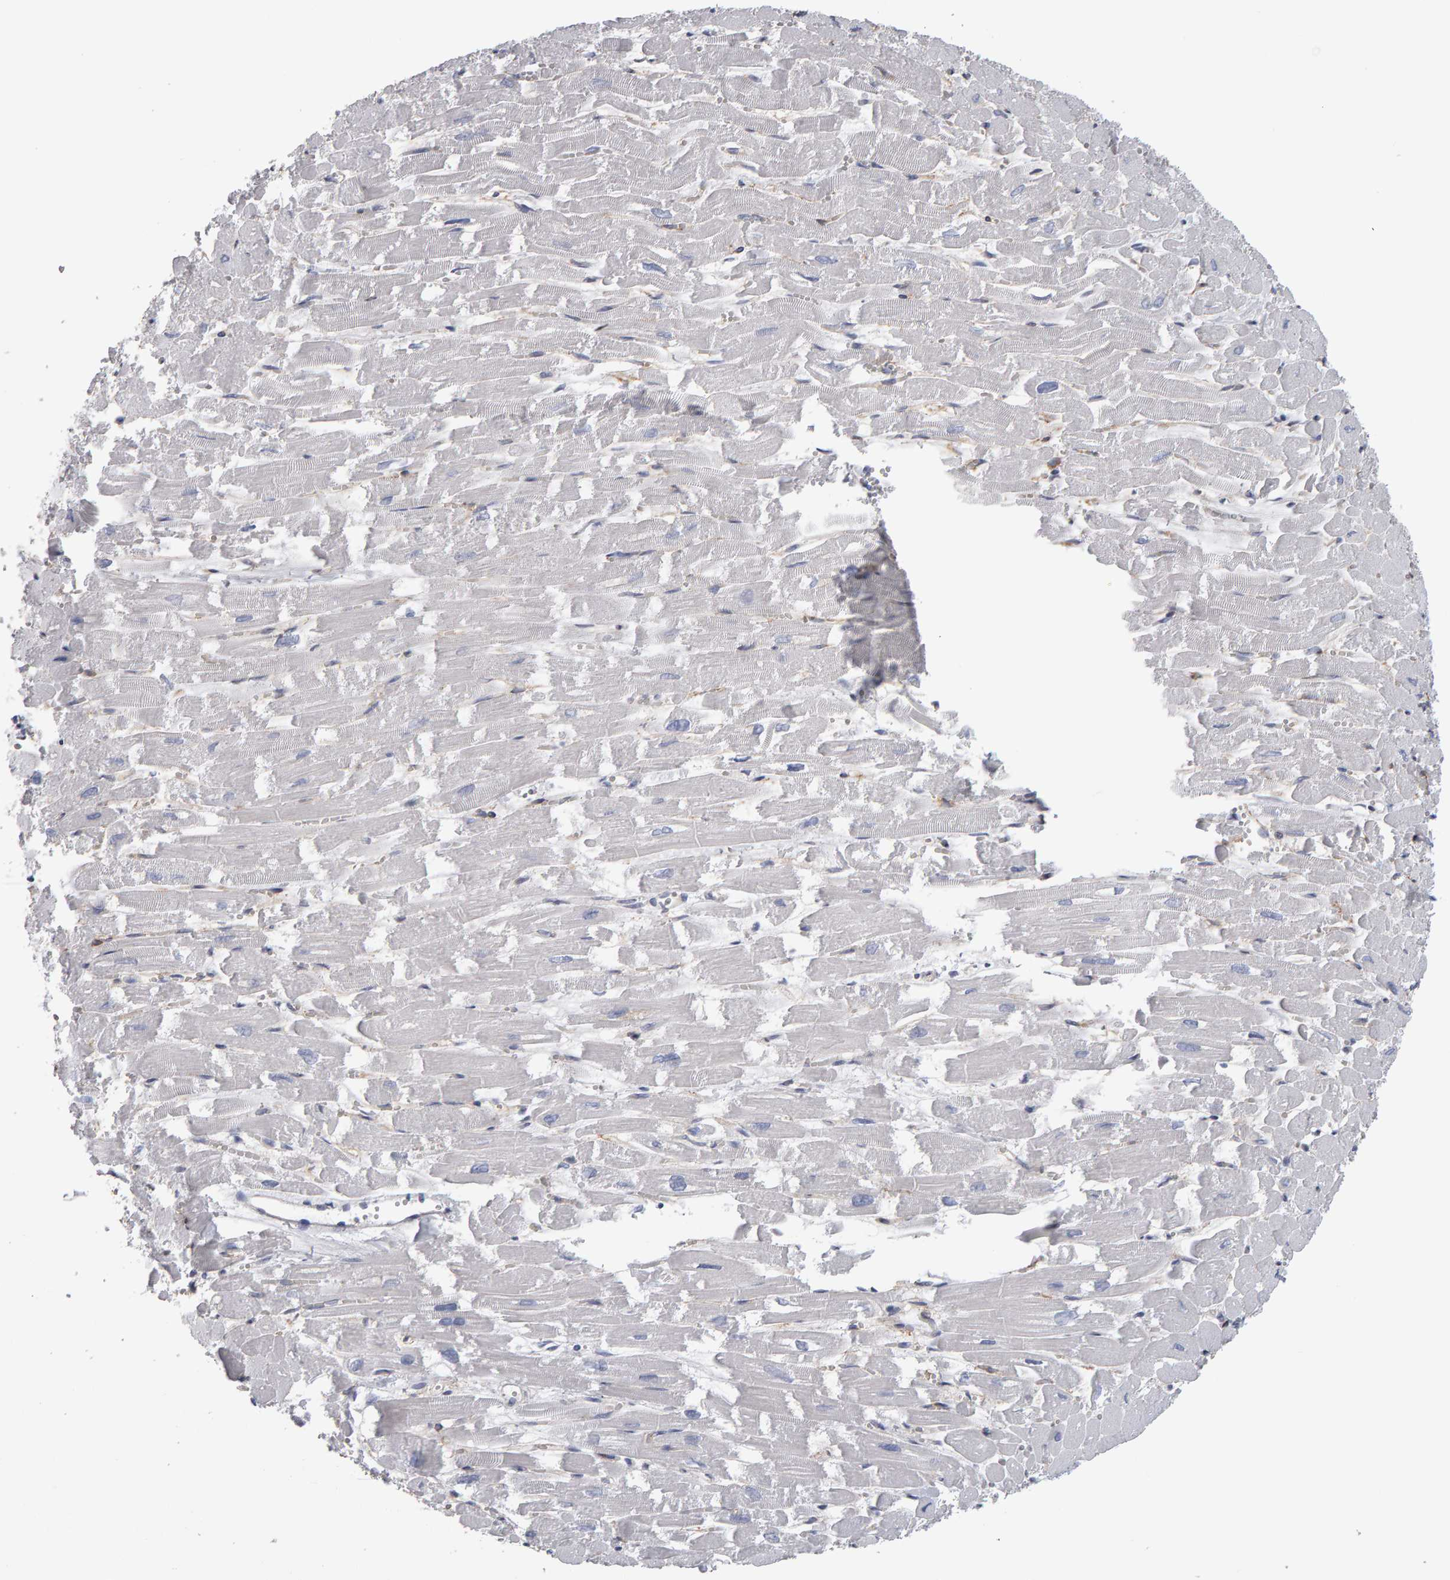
{"staining": {"intensity": "negative", "quantity": "none", "location": "none"}, "tissue": "heart muscle", "cell_type": "Cardiomyocytes", "image_type": "normal", "snomed": [{"axis": "morphology", "description": "Normal tissue, NOS"}, {"axis": "topography", "description": "Heart"}], "caption": "Human heart muscle stained for a protein using immunohistochemistry reveals no positivity in cardiomyocytes.", "gene": "CD38", "patient": {"sex": "male", "age": 54}}